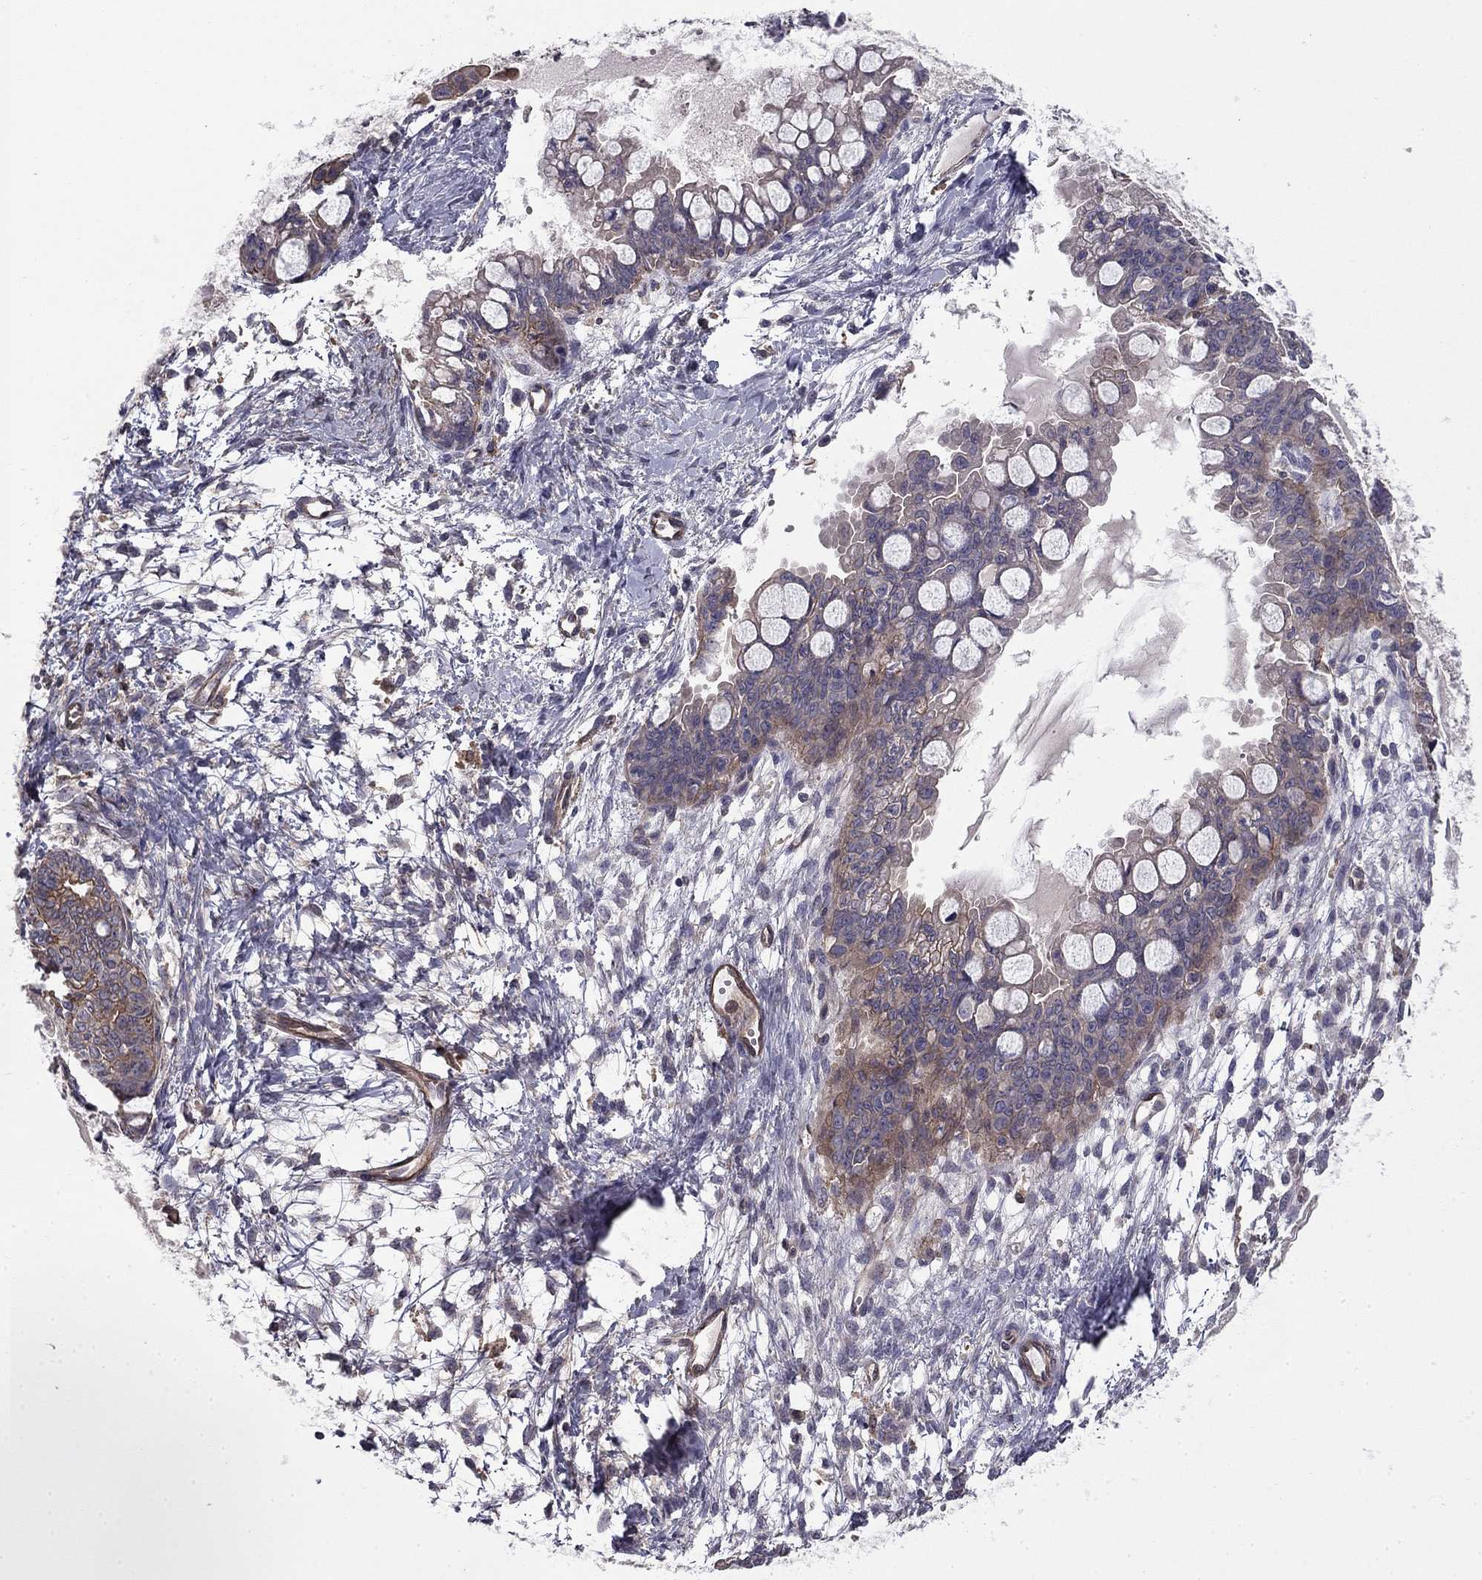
{"staining": {"intensity": "moderate", "quantity": "<25%", "location": "cytoplasmic/membranous"}, "tissue": "ovarian cancer", "cell_type": "Tumor cells", "image_type": "cancer", "snomed": [{"axis": "morphology", "description": "Cystadenocarcinoma, mucinous, NOS"}, {"axis": "topography", "description": "Ovary"}], "caption": "Ovarian cancer (mucinous cystadenocarcinoma) was stained to show a protein in brown. There is low levels of moderate cytoplasmic/membranous expression in approximately <25% of tumor cells.", "gene": "SHMT1", "patient": {"sex": "female", "age": 63}}